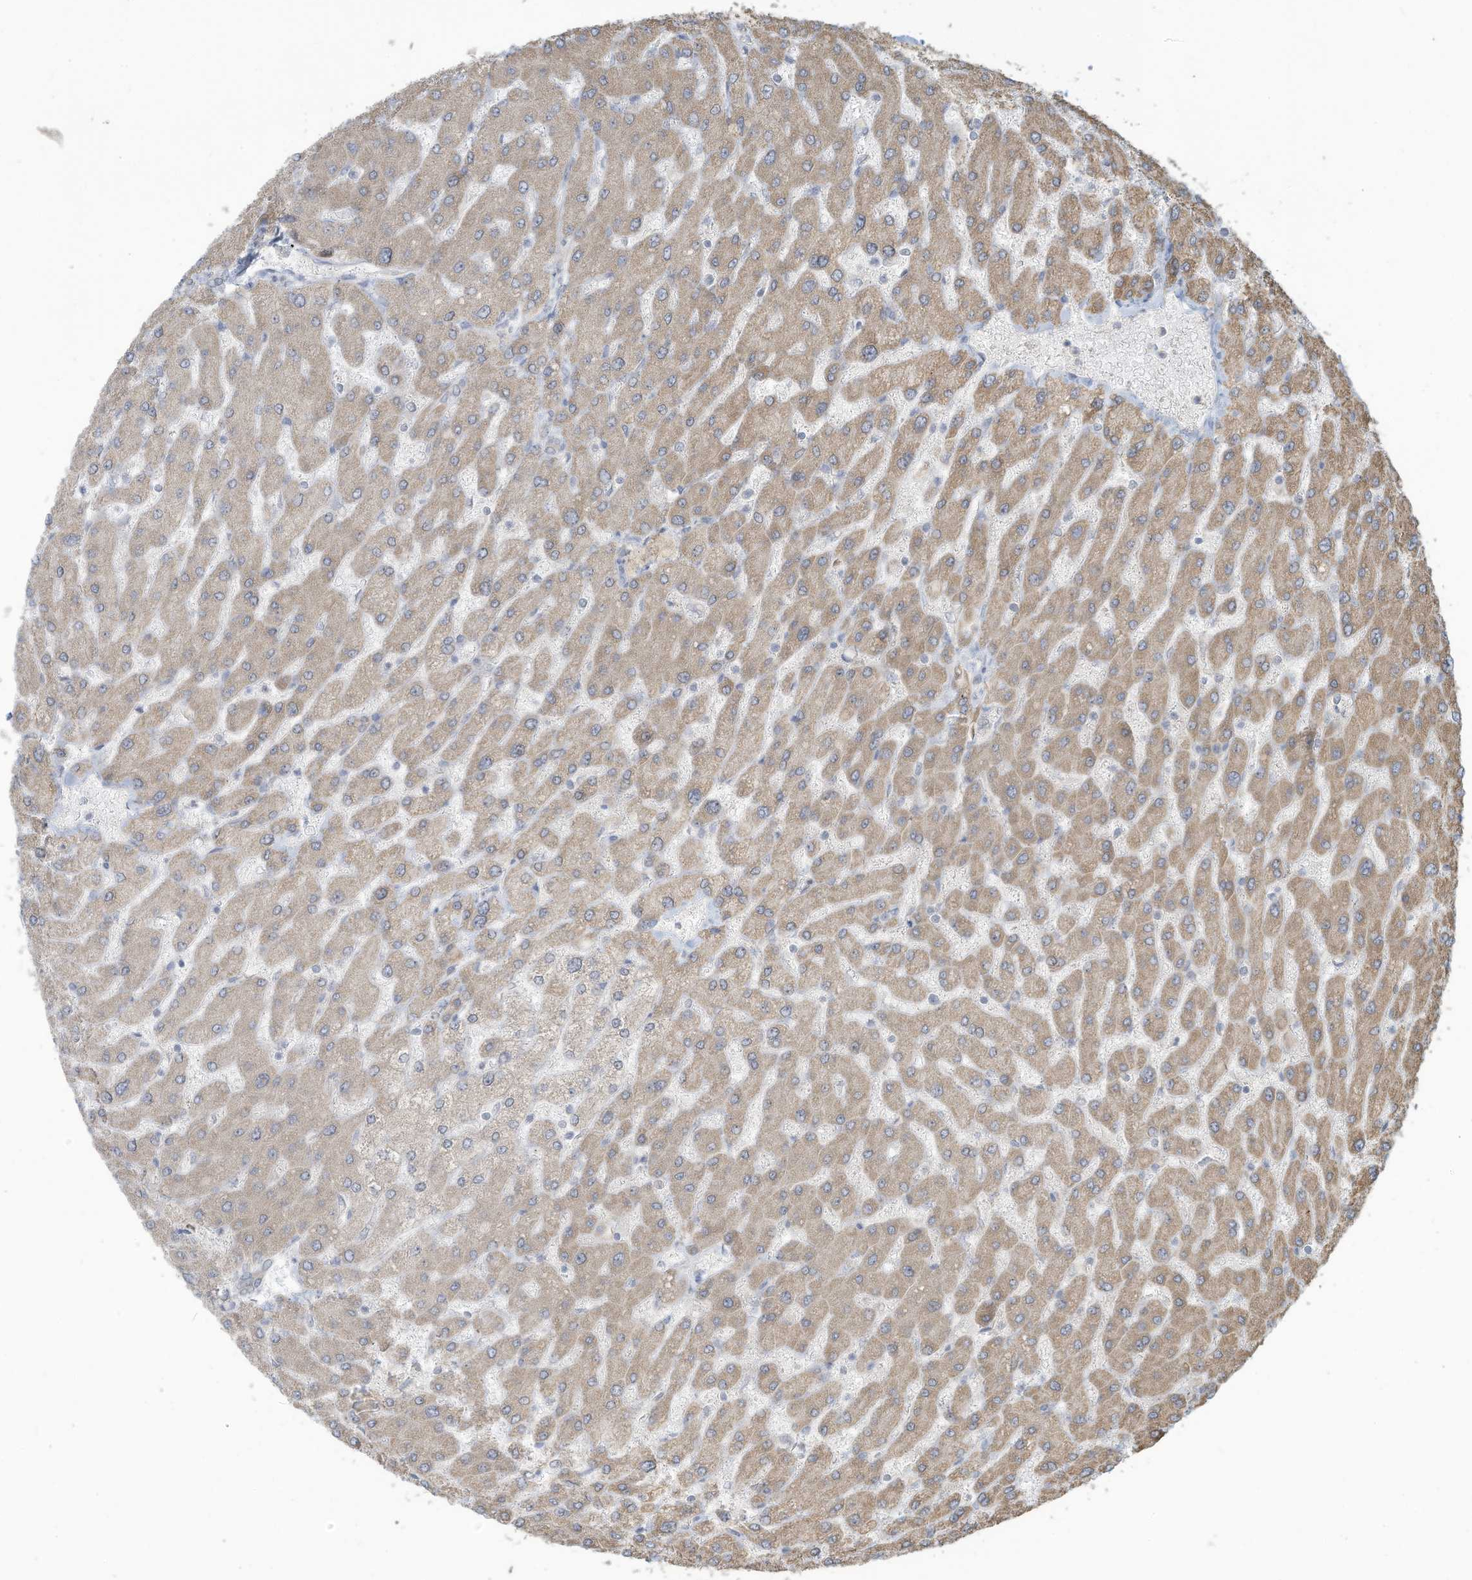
{"staining": {"intensity": "weak", "quantity": ">75%", "location": "cytoplasmic/membranous"}, "tissue": "liver", "cell_type": "Cholangiocytes", "image_type": "normal", "snomed": [{"axis": "morphology", "description": "Normal tissue, NOS"}, {"axis": "topography", "description": "Liver"}], "caption": "DAB immunohistochemical staining of benign liver displays weak cytoplasmic/membranous protein positivity in approximately >75% of cholangiocytes.", "gene": "MAGIX", "patient": {"sex": "male", "age": 55}}